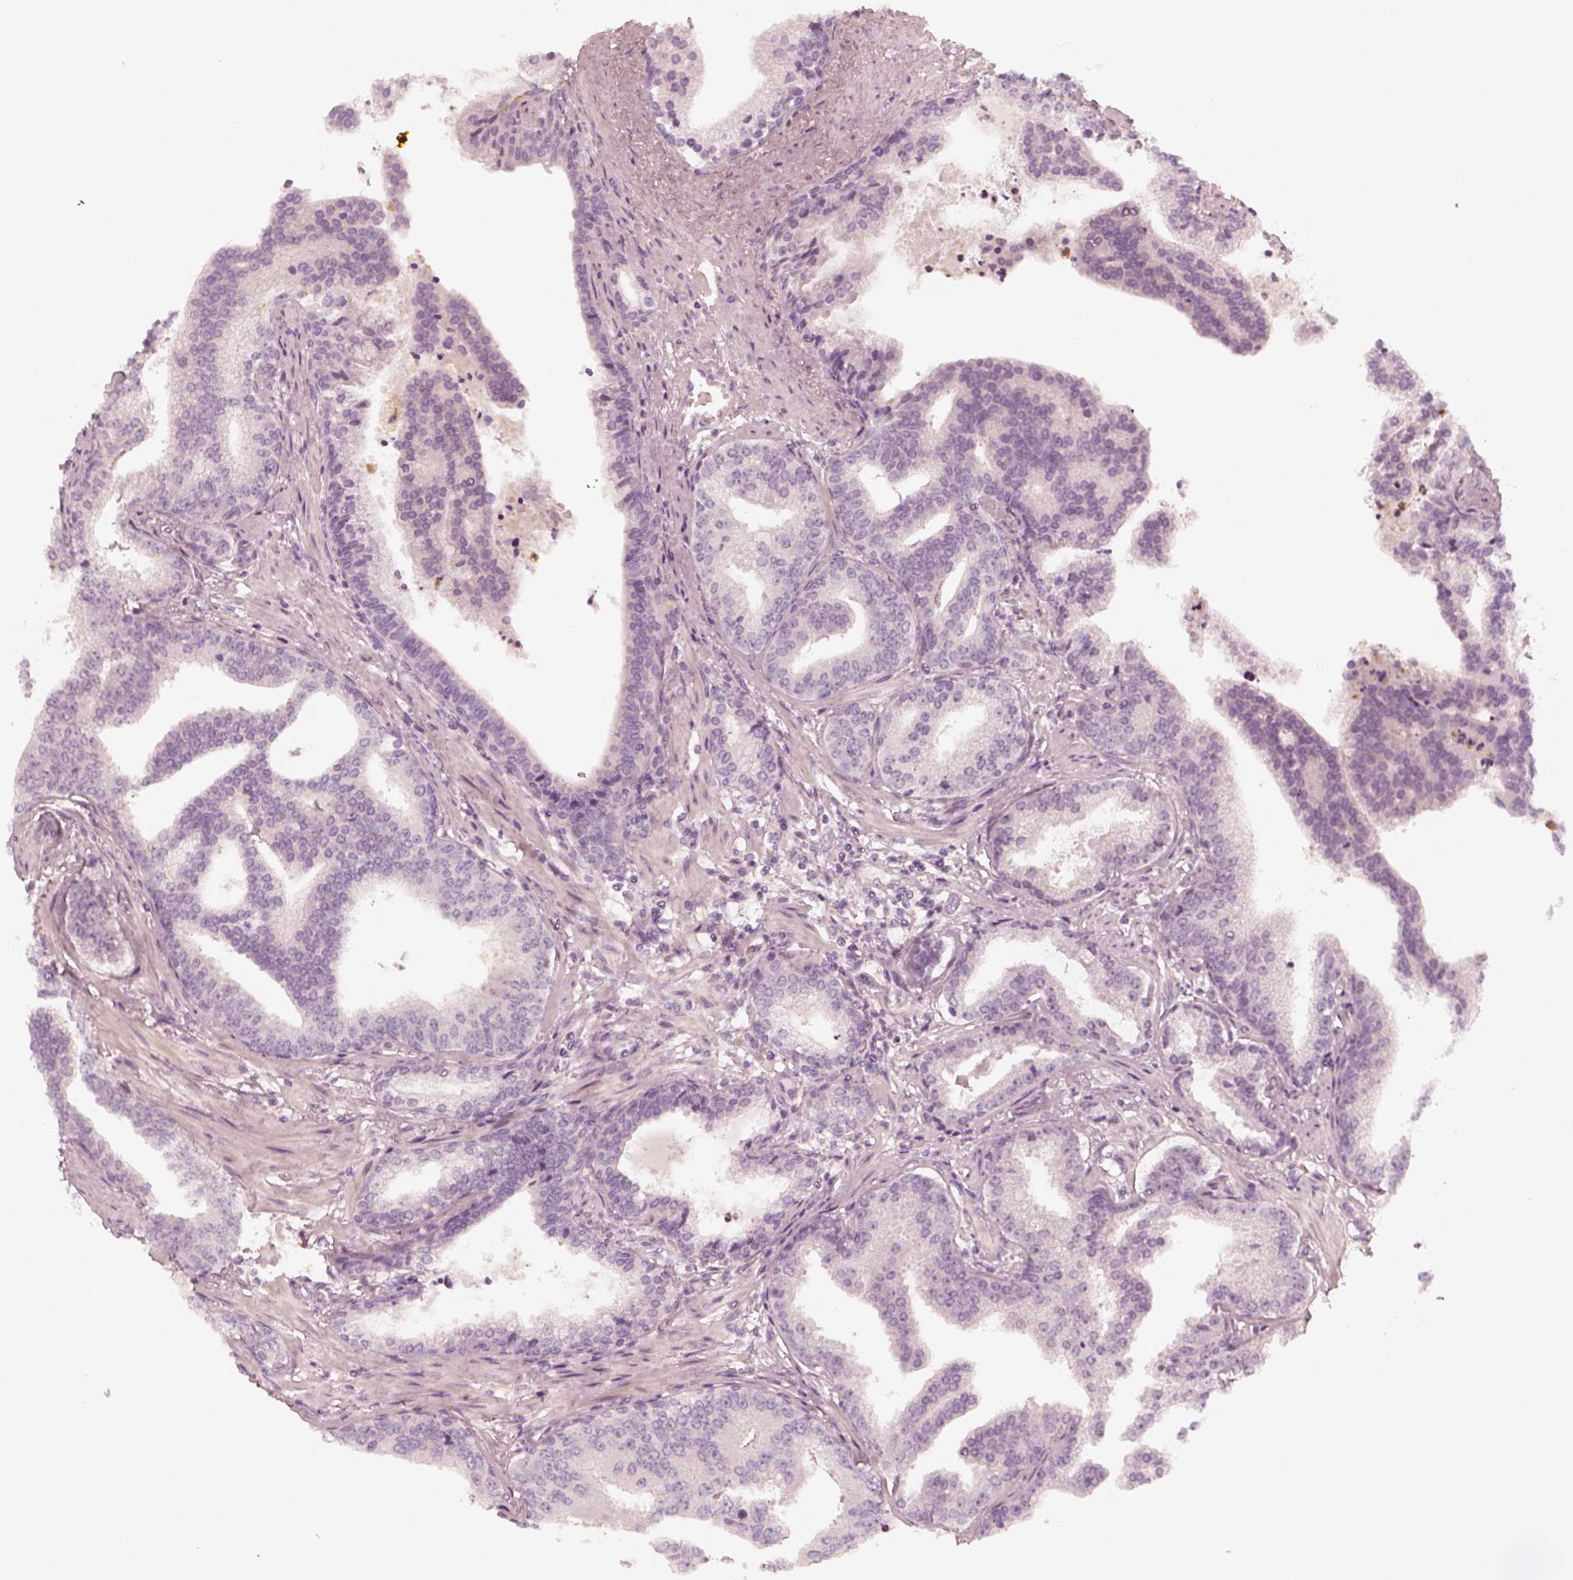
{"staining": {"intensity": "negative", "quantity": "none", "location": "none"}, "tissue": "prostate cancer", "cell_type": "Tumor cells", "image_type": "cancer", "snomed": [{"axis": "morphology", "description": "Adenocarcinoma, NOS"}, {"axis": "topography", "description": "Prostate"}], "caption": "Immunohistochemical staining of adenocarcinoma (prostate) displays no significant expression in tumor cells.", "gene": "CHIT1", "patient": {"sex": "male", "age": 64}}